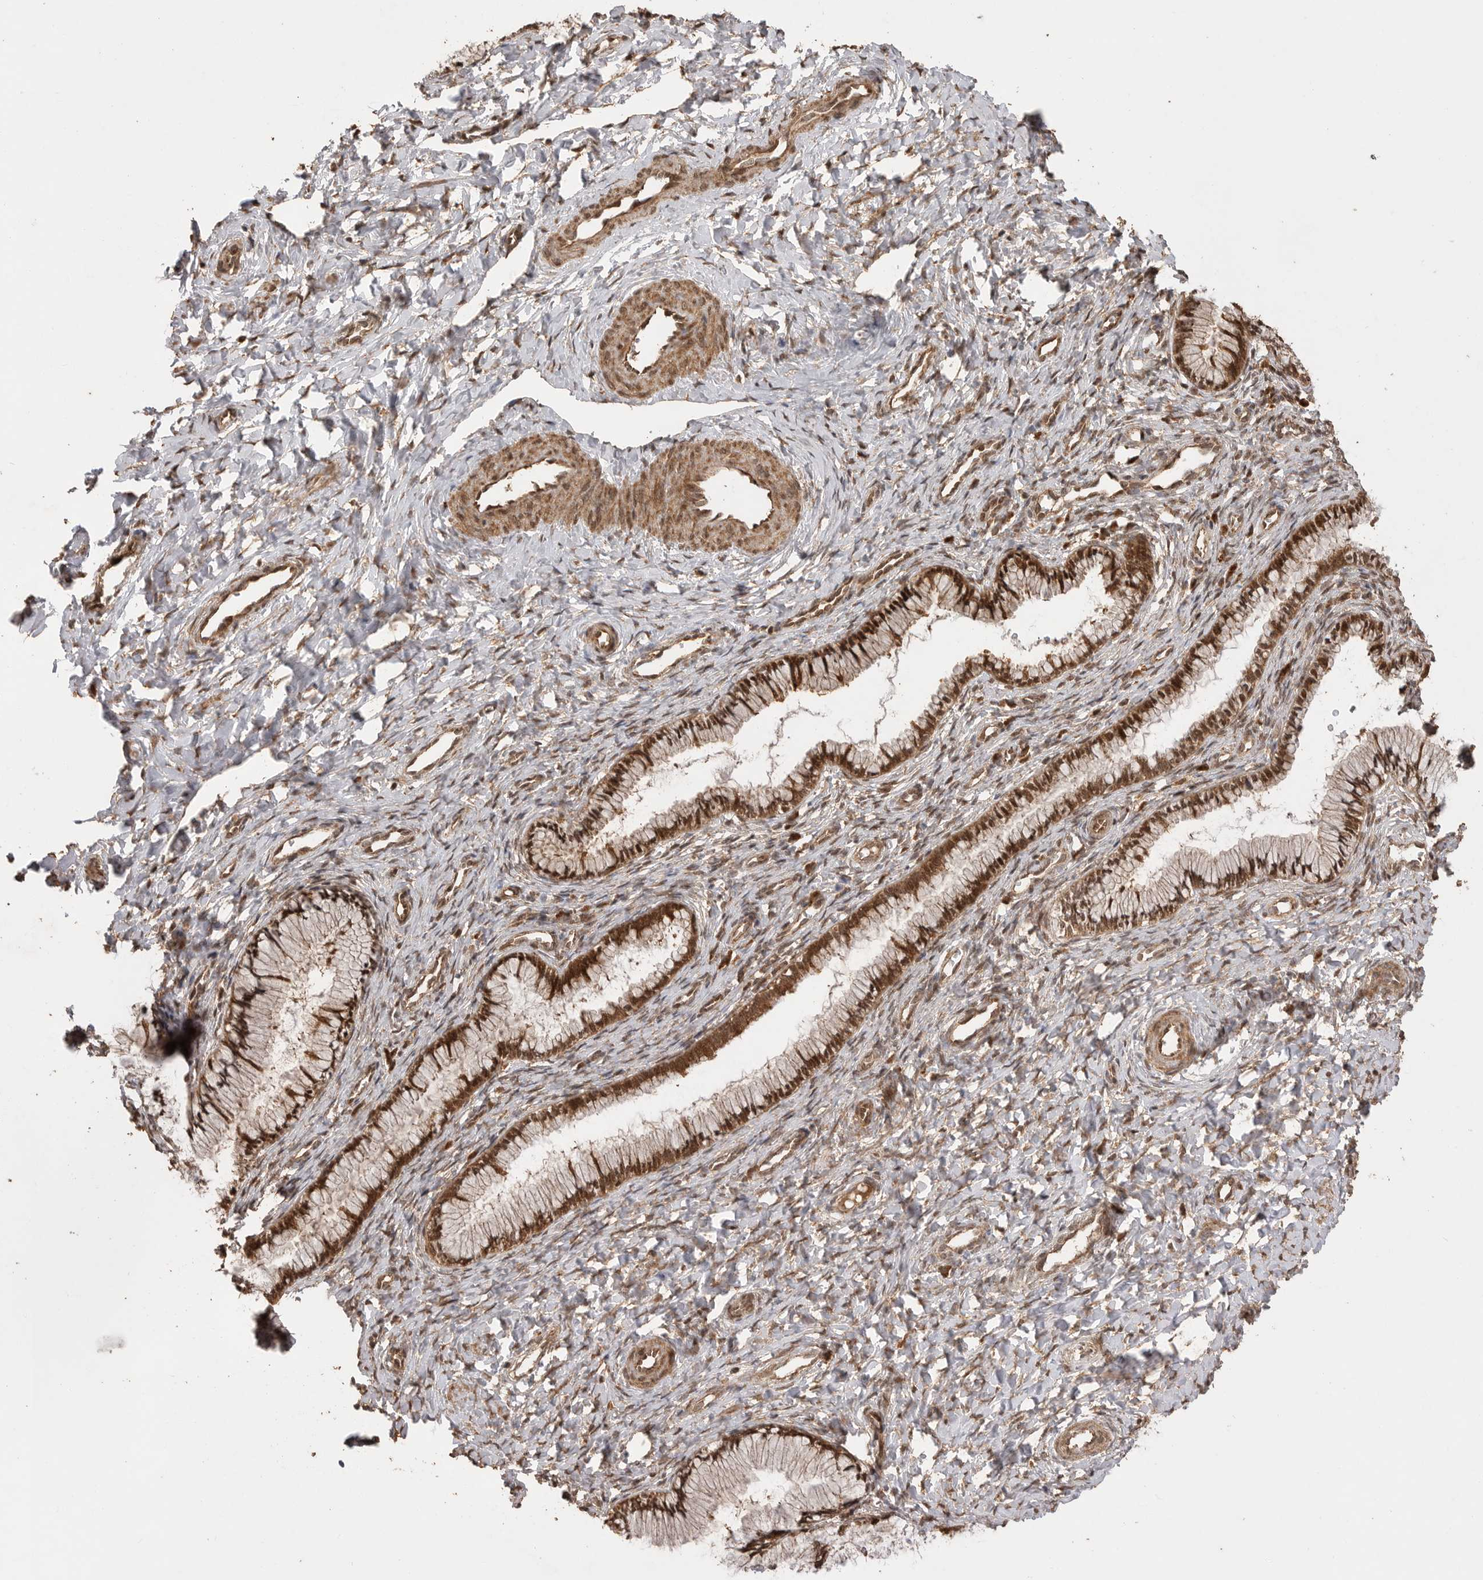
{"staining": {"intensity": "strong", "quantity": ">75%", "location": "cytoplasmic/membranous,nuclear"}, "tissue": "cervix", "cell_type": "Glandular cells", "image_type": "normal", "snomed": [{"axis": "morphology", "description": "Normal tissue, NOS"}, {"axis": "topography", "description": "Cervix"}], "caption": "Cervix stained for a protein demonstrates strong cytoplasmic/membranous,nuclear positivity in glandular cells. Nuclei are stained in blue.", "gene": "BOC", "patient": {"sex": "female", "age": 27}}